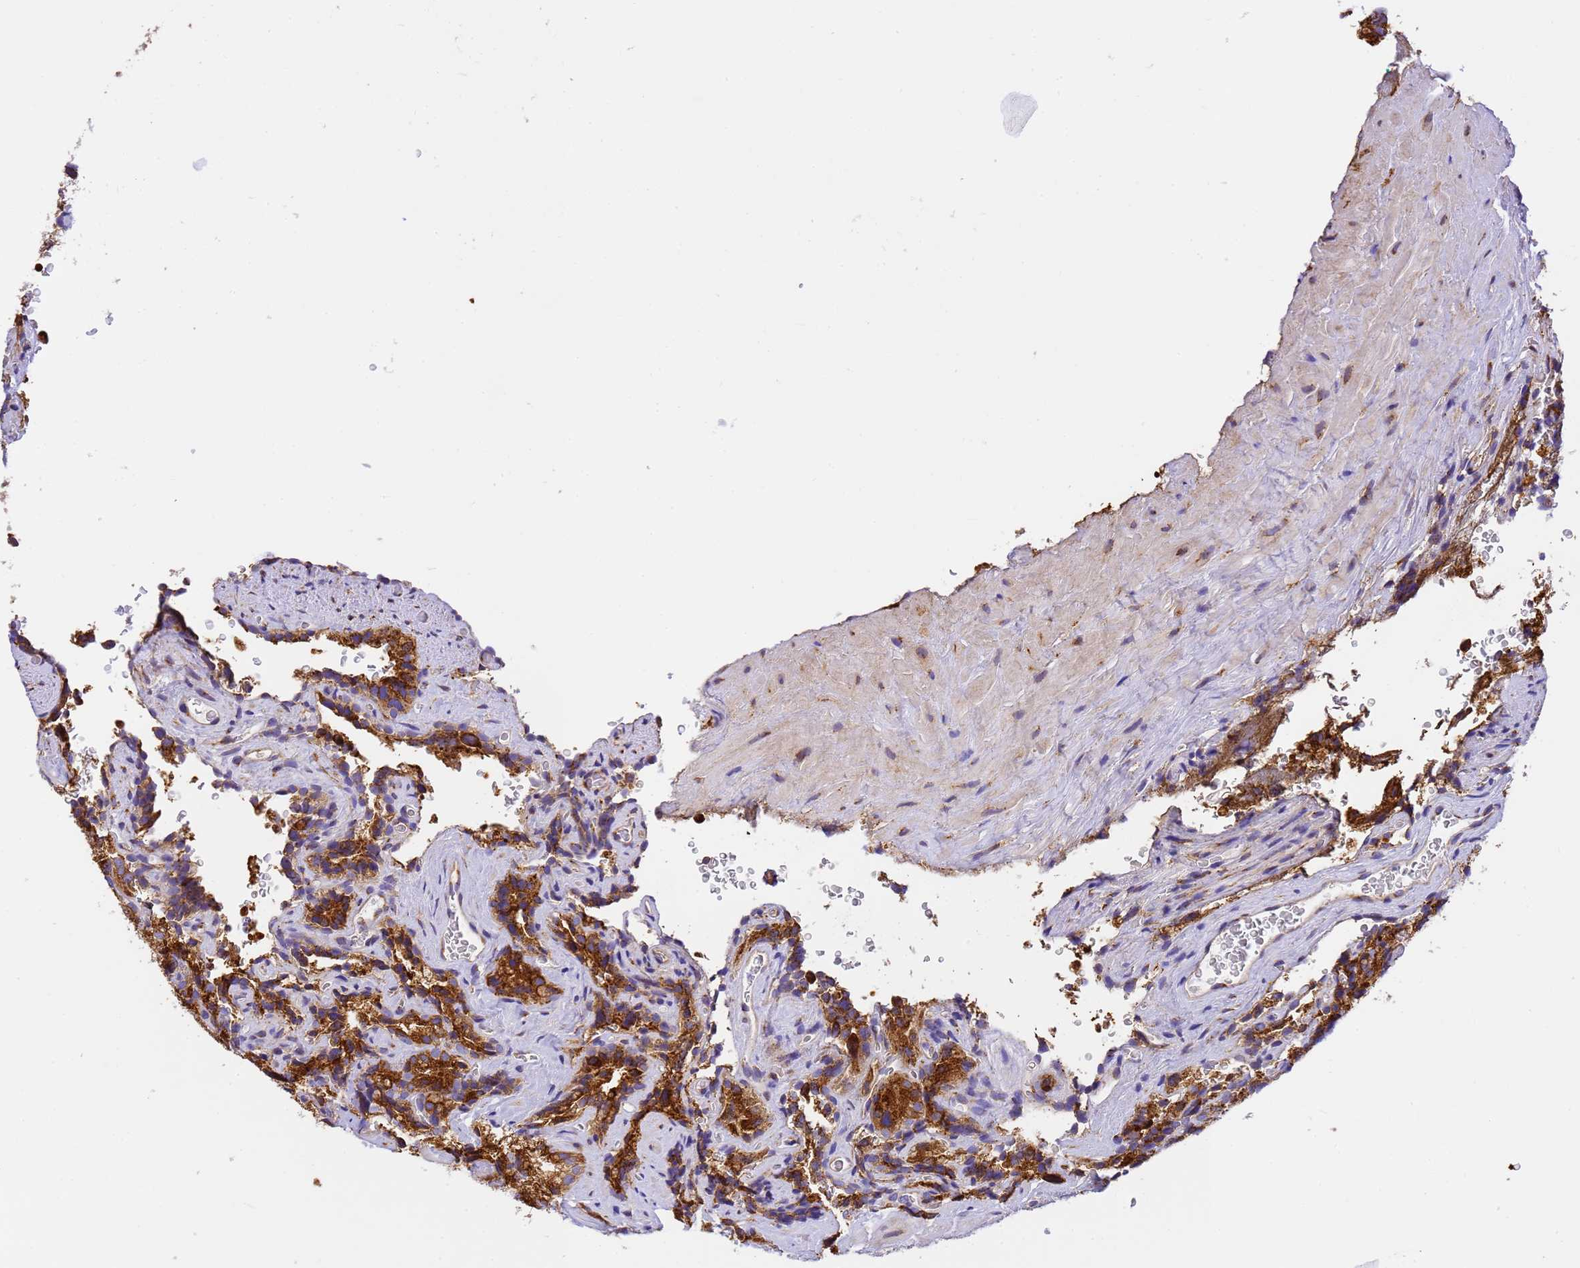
{"staining": {"intensity": "strong", "quantity": ">75%", "location": "cytoplasmic/membranous"}, "tissue": "seminal vesicle", "cell_type": "Glandular cells", "image_type": "normal", "snomed": [{"axis": "morphology", "description": "Normal tissue, NOS"}, {"axis": "topography", "description": "Seminal veicle"}], "caption": "Strong cytoplasmic/membranous positivity for a protein is identified in about >75% of glandular cells of benign seminal vesicle using immunohistochemistry.", "gene": "RHBDD3", "patient": {"sex": "male", "age": 58}}